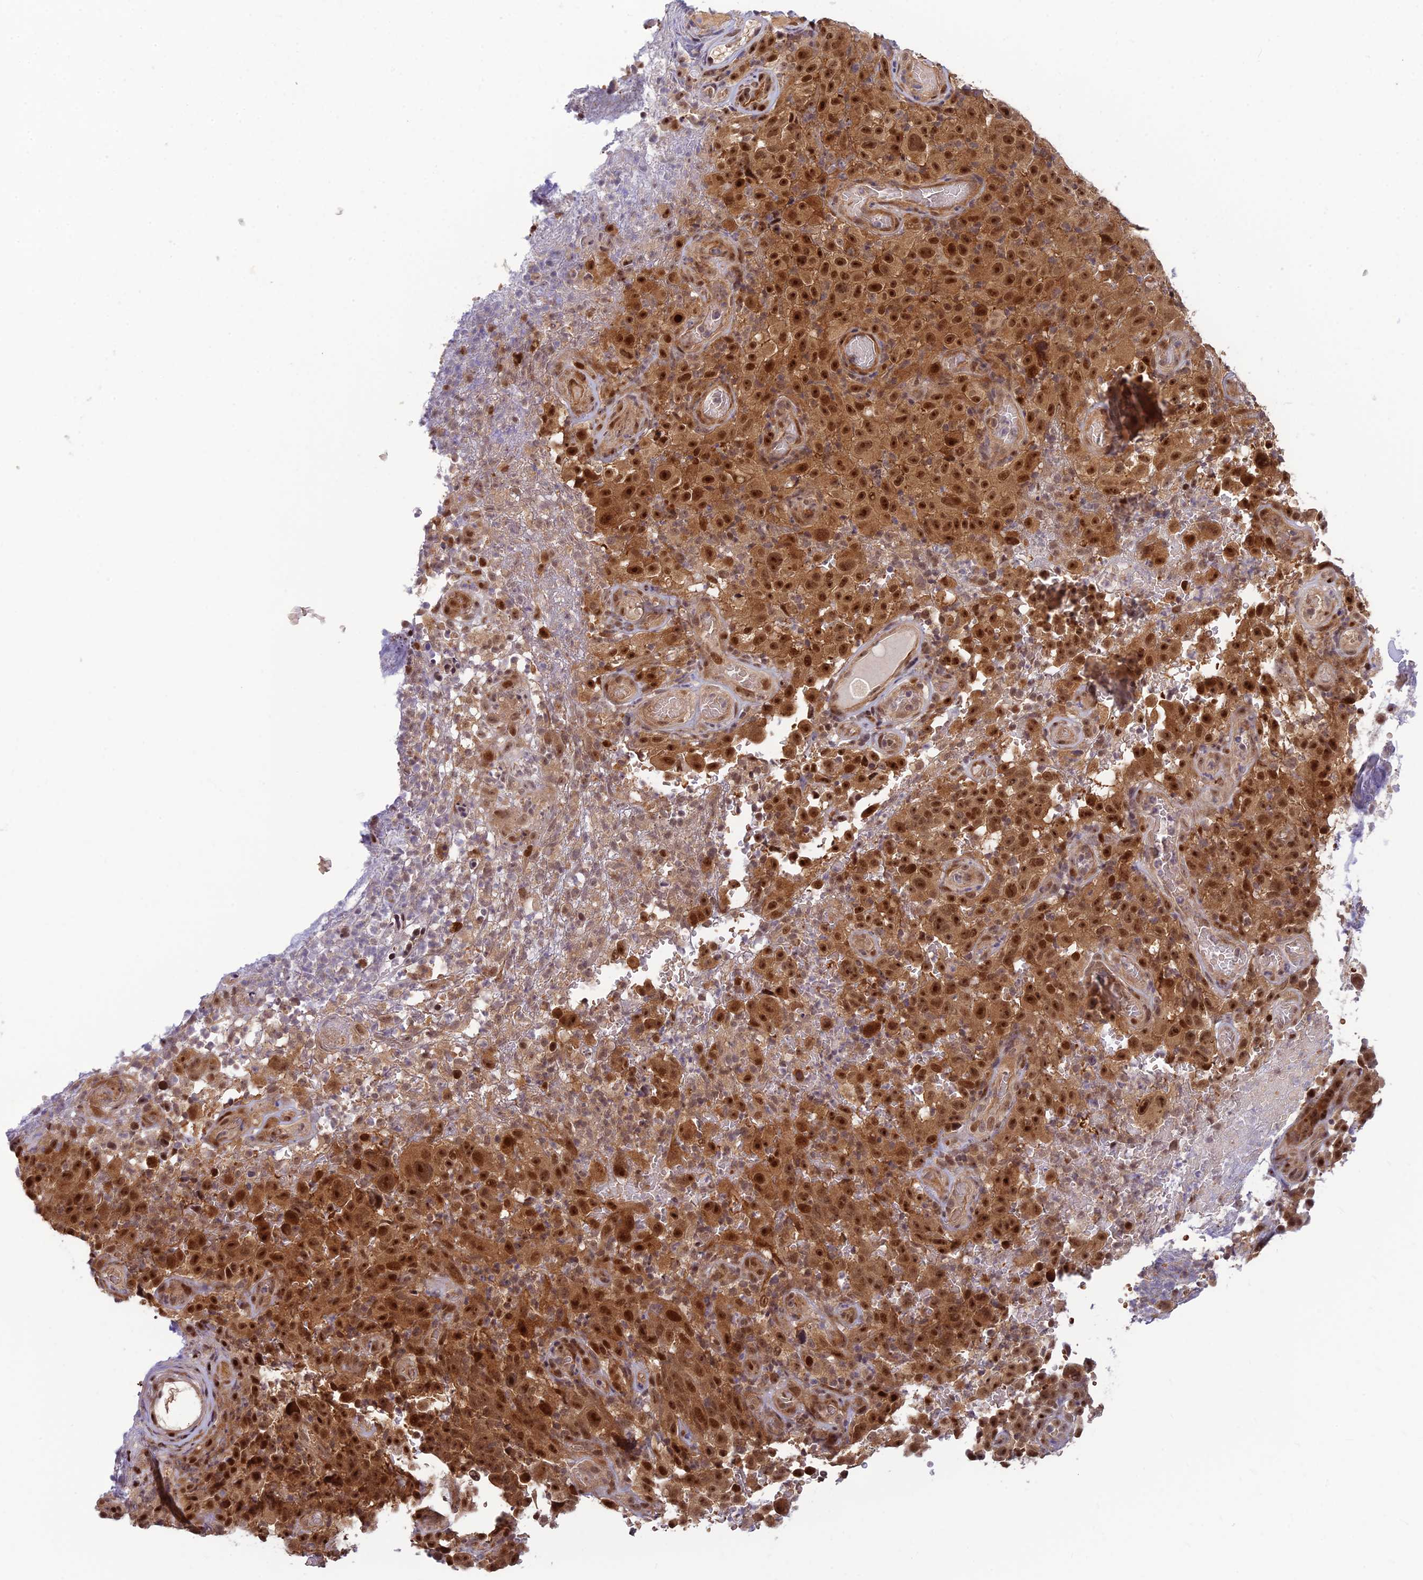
{"staining": {"intensity": "moderate", "quantity": ">75%", "location": "cytoplasmic/membranous,nuclear"}, "tissue": "melanoma", "cell_type": "Tumor cells", "image_type": "cancer", "snomed": [{"axis": "morphology", "description": "Malignant melanoma, NOS"}, {"axis": "topography", "description": "Skin"}], "caption": "Brown immunohistochemical staining in human melanoma exhibits moderate cytoplasmic/membranous and nuclear positivity in about >75% of tumor cells. (IHC, brightfield microscopy, high magnification).", "gene": "ASPDH", "patient": {"sex": "female", "age": 82}}